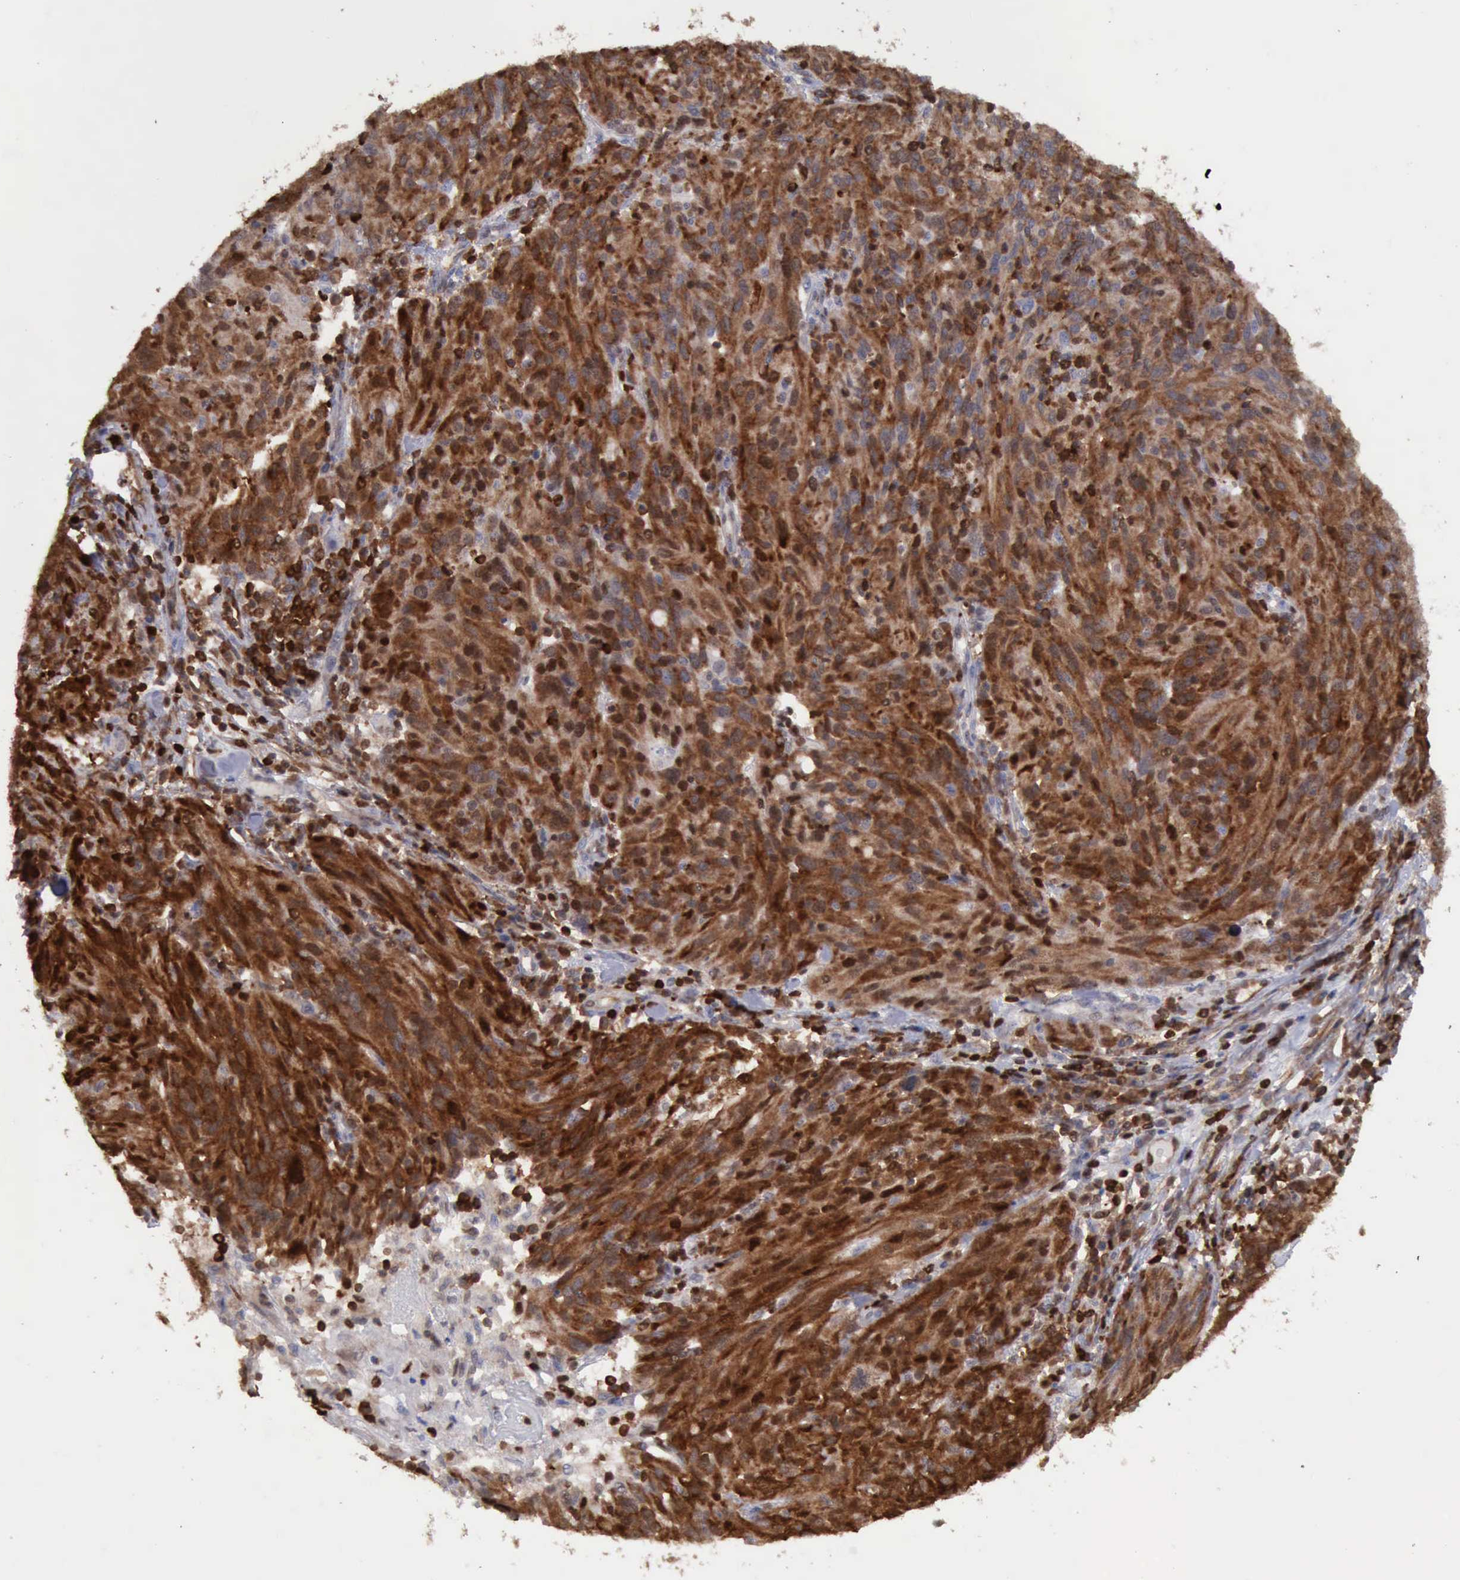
{"staining": {"intensity": "strong", "quantity": ">75%", "location": "cytoplasmic/membranous,nuclear"}, "tissue": "ovarian cancer", "cell_type": "Tumor cells", "image_type": "cancer", "snomed": [{"axis": "morphology", "description": "Carcinoma, endometroid"}, {"axis": "topography", "description": "Ovary"}], "caption": "A photomicrograph of ovarian endometroid carcinoma stained for a protein exhibits strong cytoplasmic/membranous and nuclear brown staining in tumor cells. The staining is performed using DAB (3,3'-diaminobenzidine) brown chromogen to label protein expression. The nuclei are counter-stained blue using hematoxylin.", "gene": "PDCD4", "patient": {"sex": "female", "age": 50}}